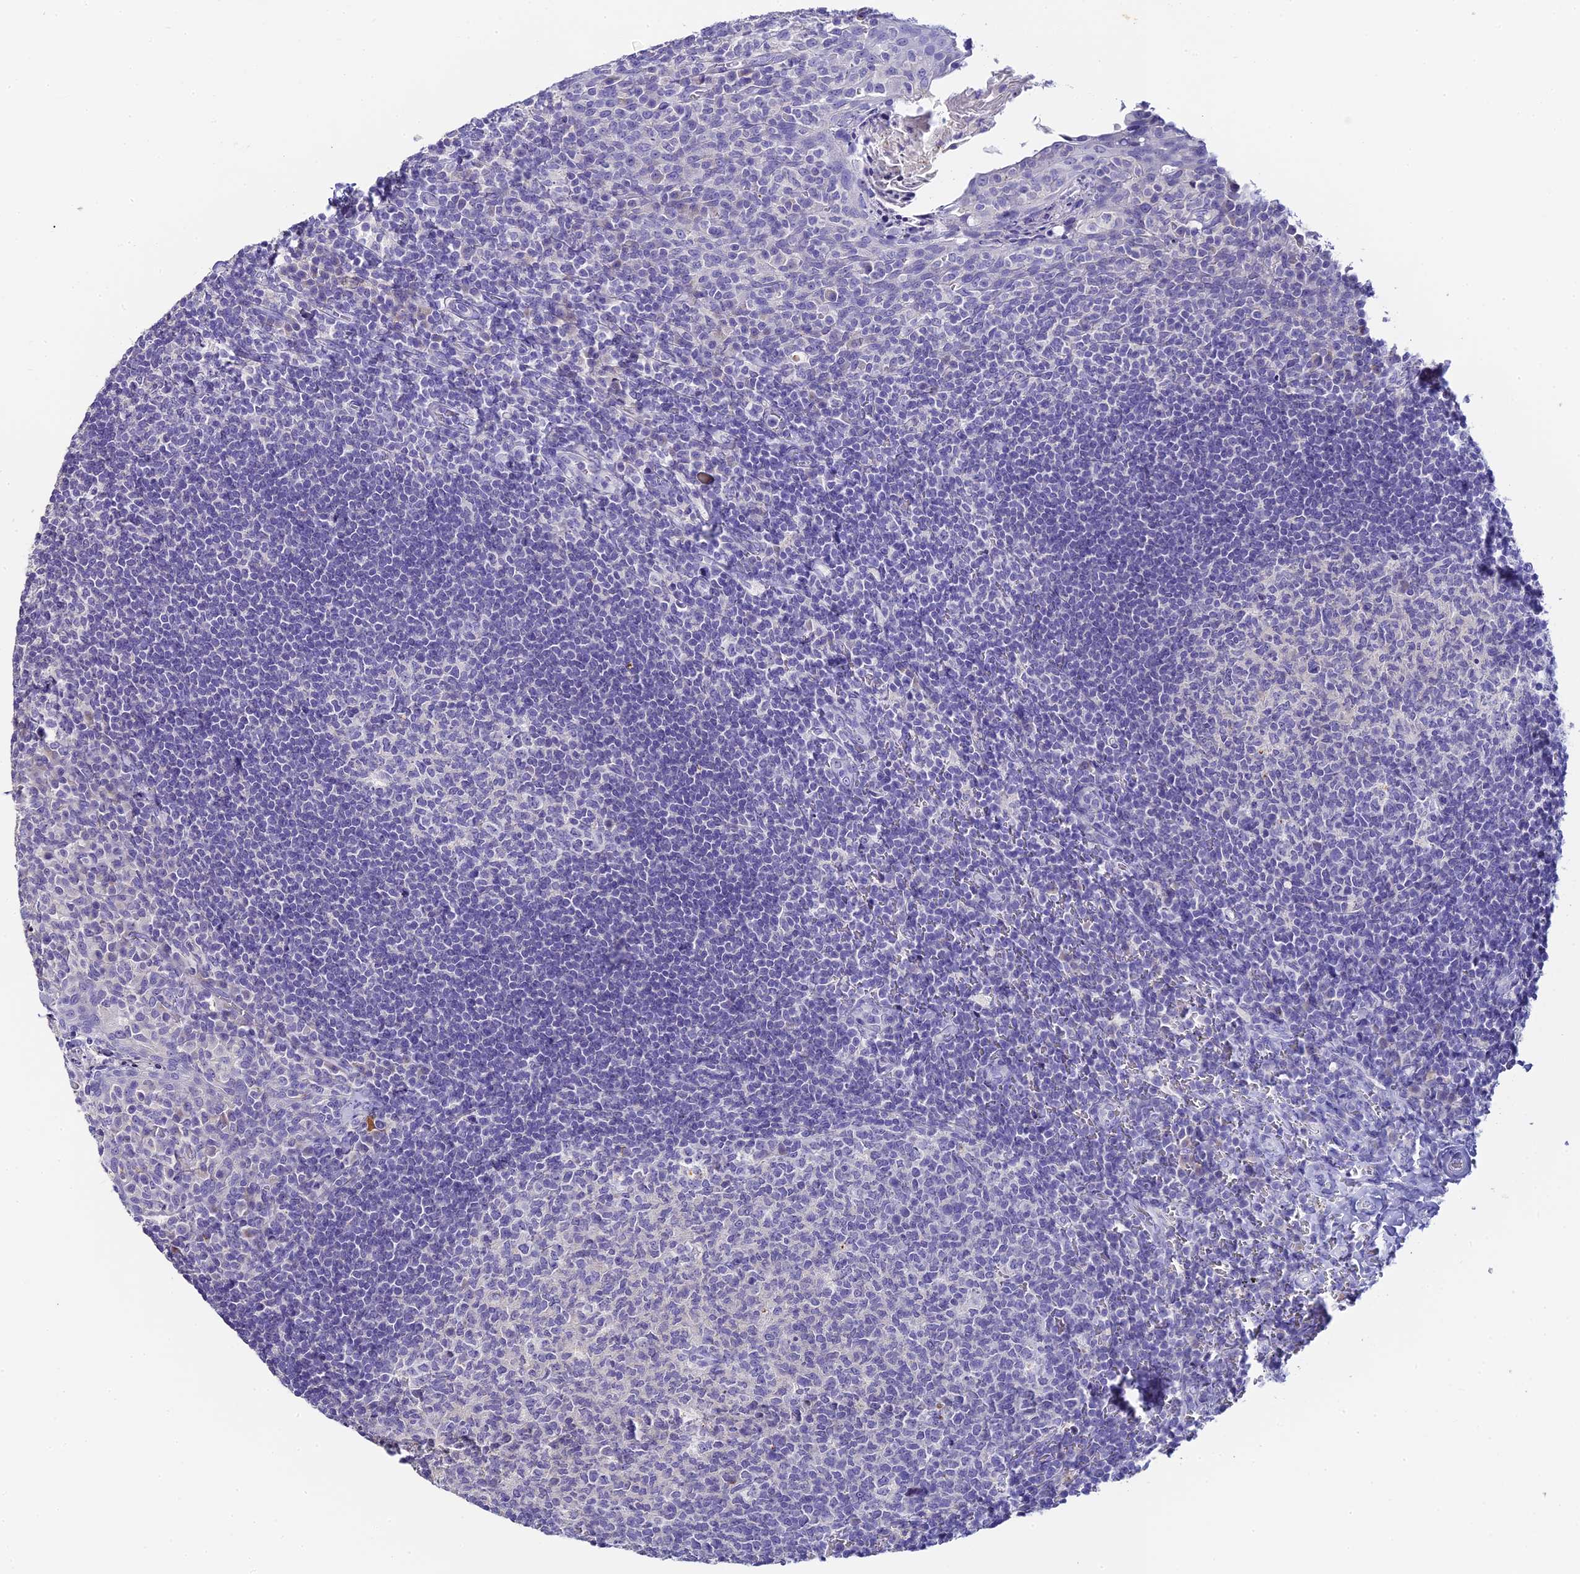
{"staining": {"intensity": "negative", "quantity": "none", "location": "none"}, "tissue": "tonsil", "cell_type": "Germinal center cells", "image_type": "normal", "snomed": [{"axis": "morphology", "description": "Normal tissue, NOS"}, {"axis": "topography", "description": "Tonsil"}], "caption": "DAB immunohistochemical staining of benign human tonsil demonstrates no significant positivity in germinal center cells.", "gene": "C12orf29", "patient": {"sex": "female", "age": 10}}